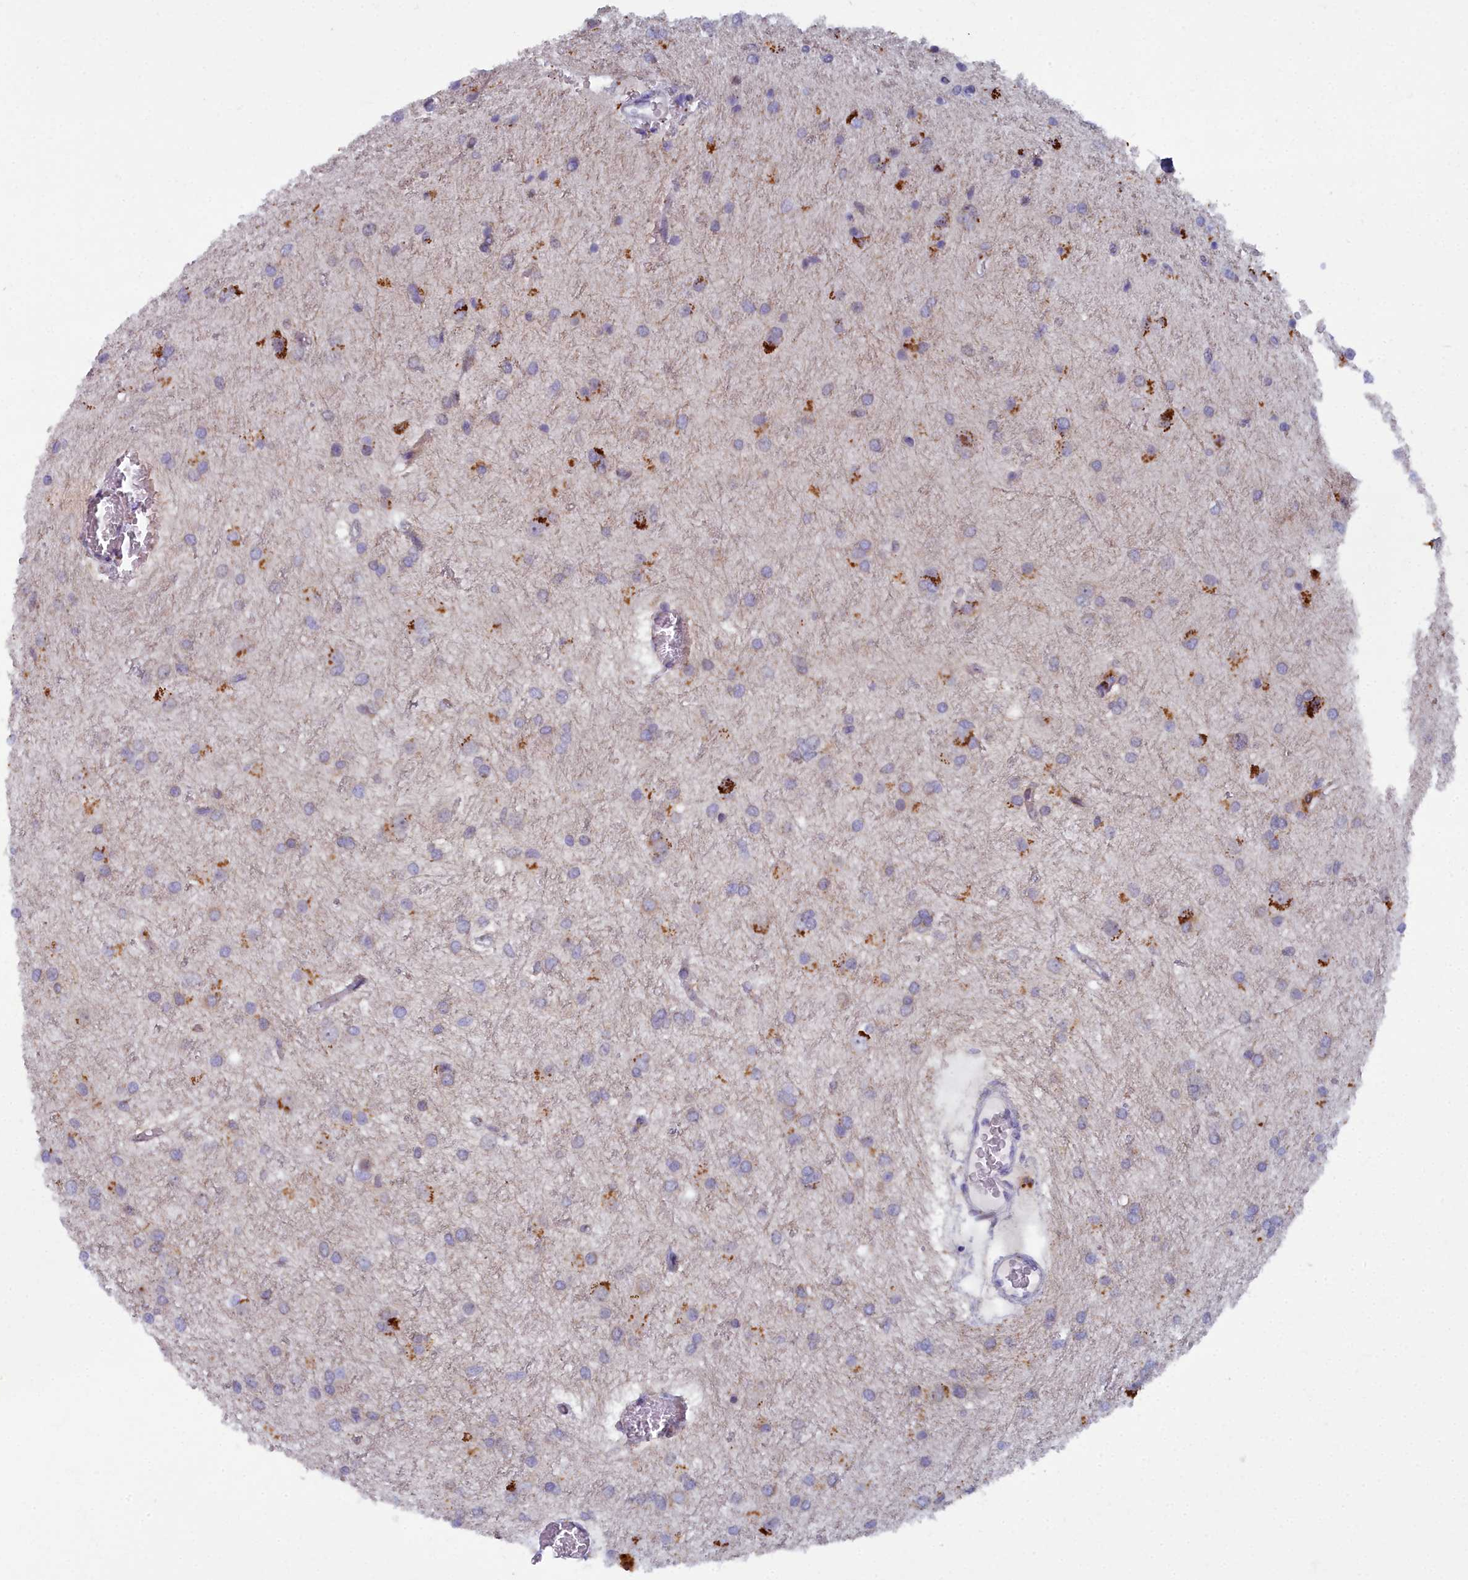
{"staining": {"intensity": "moderate", "quantity": "<25%", "location": "cytoplasmic/membranous"}, "tissue": "glioma", "cell_type": "Tumor cells", "image_type": "cancer", "snomed": [{"axis": "morphology", "description": "Glioma, malignant, High grade"}, {"axis": "topography", "description": "Brain"}], "caption": "Moderate cytoplasmic/membranous staining is present in approximately <25% of tumor cells in malignant glioma (high-grade).", "gene": "B9D2", "patient": {"sex": "female", "age": 50}}